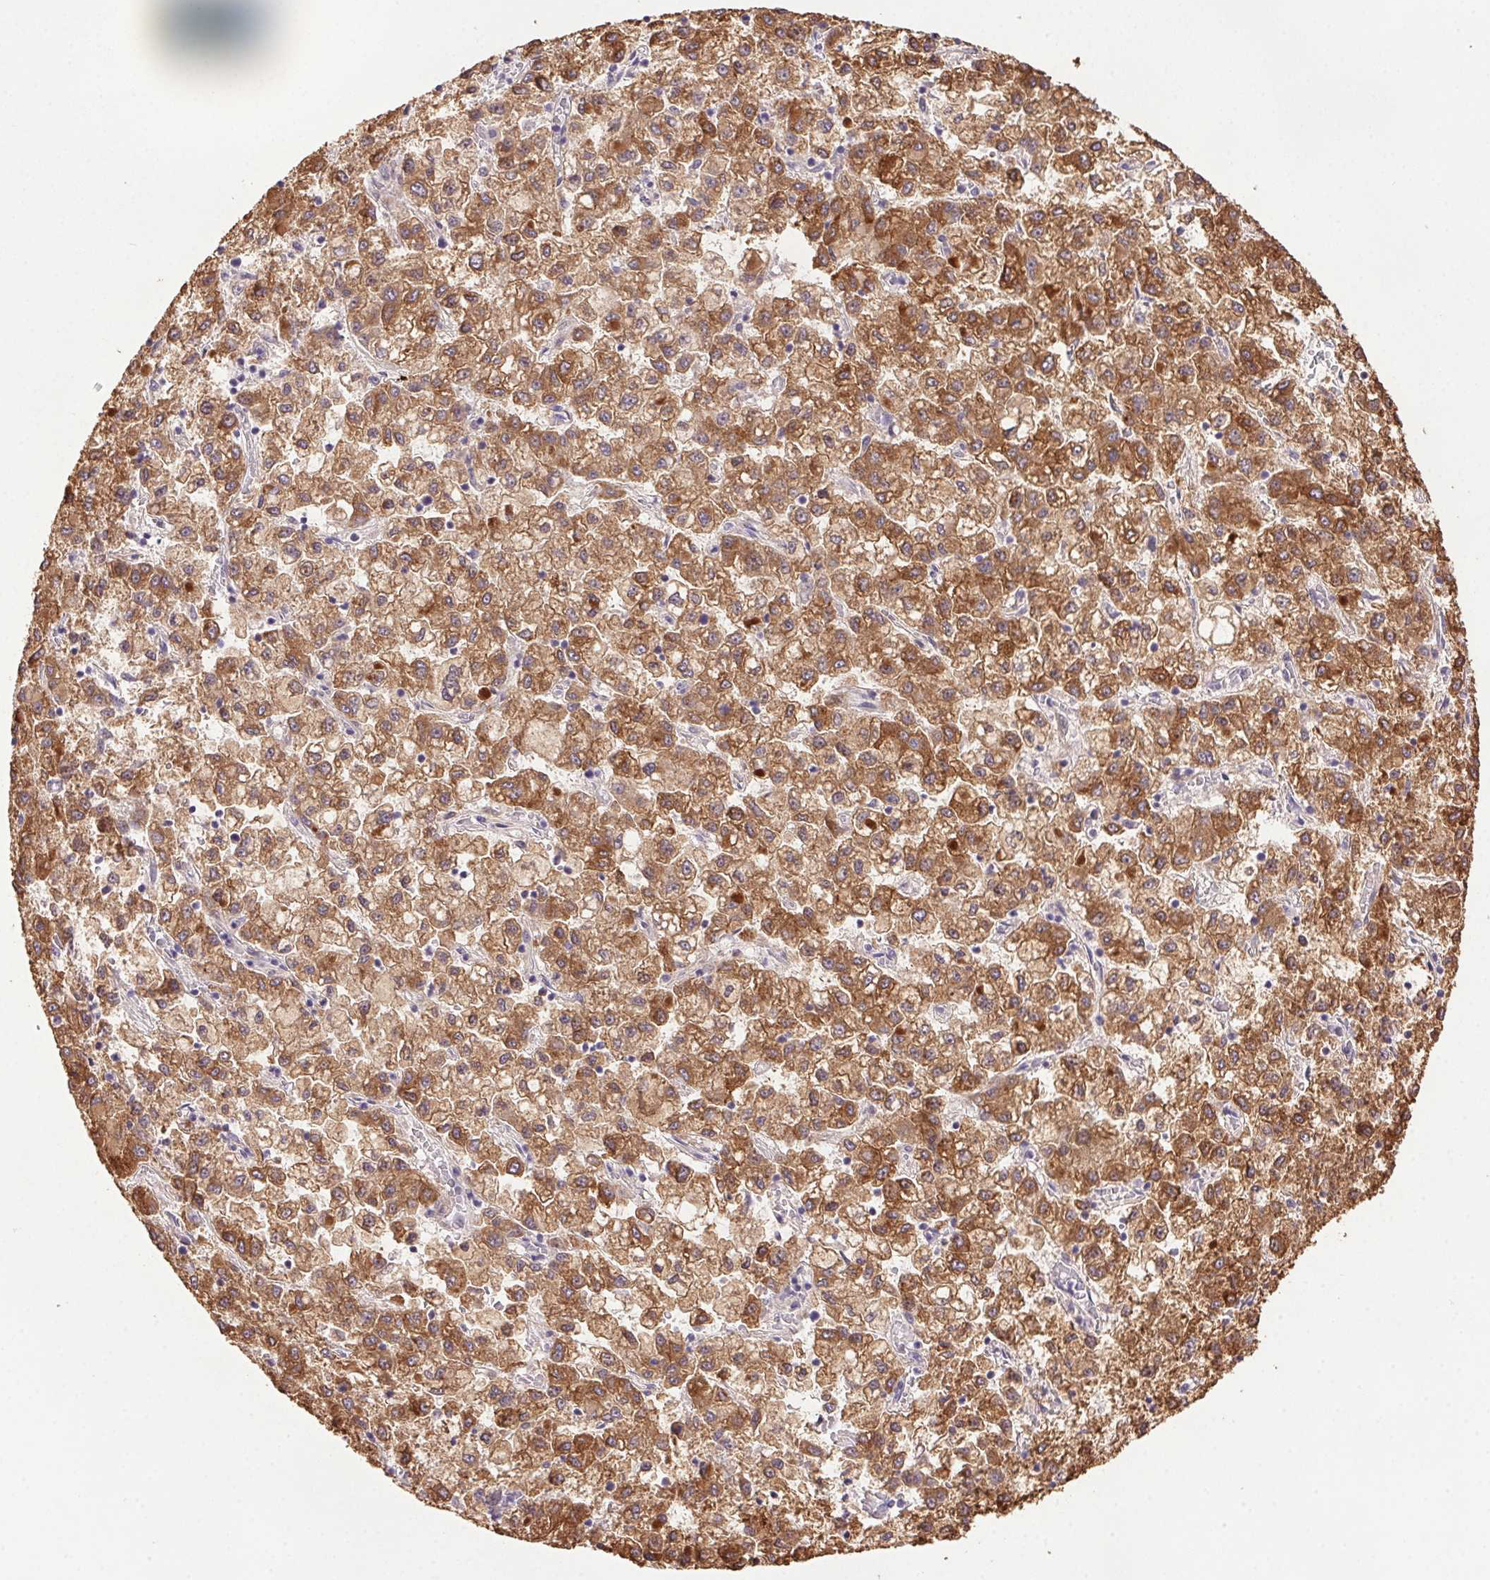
{"staining": {"intensity": "moderate", "quantity": ">75%", "location": "cytoplasmic/membranous"}, "tissue": "liver cancer", "cell_type": "Tumor cells", "image_type": "cancer", "snomed": [{"axis": "morphology", "description": "Carcinoma, Hepatocellular, NOS"}, {"axis": "topography", "description": "Liver"}], "caption": "A brown stain labels moderate cytoplasmic/membranous expression of a protein in human liver hepatocellular carcinoma tumor cells.", "gene": "LRRTM1", "patient": {"sex": "male", "age": 40}}